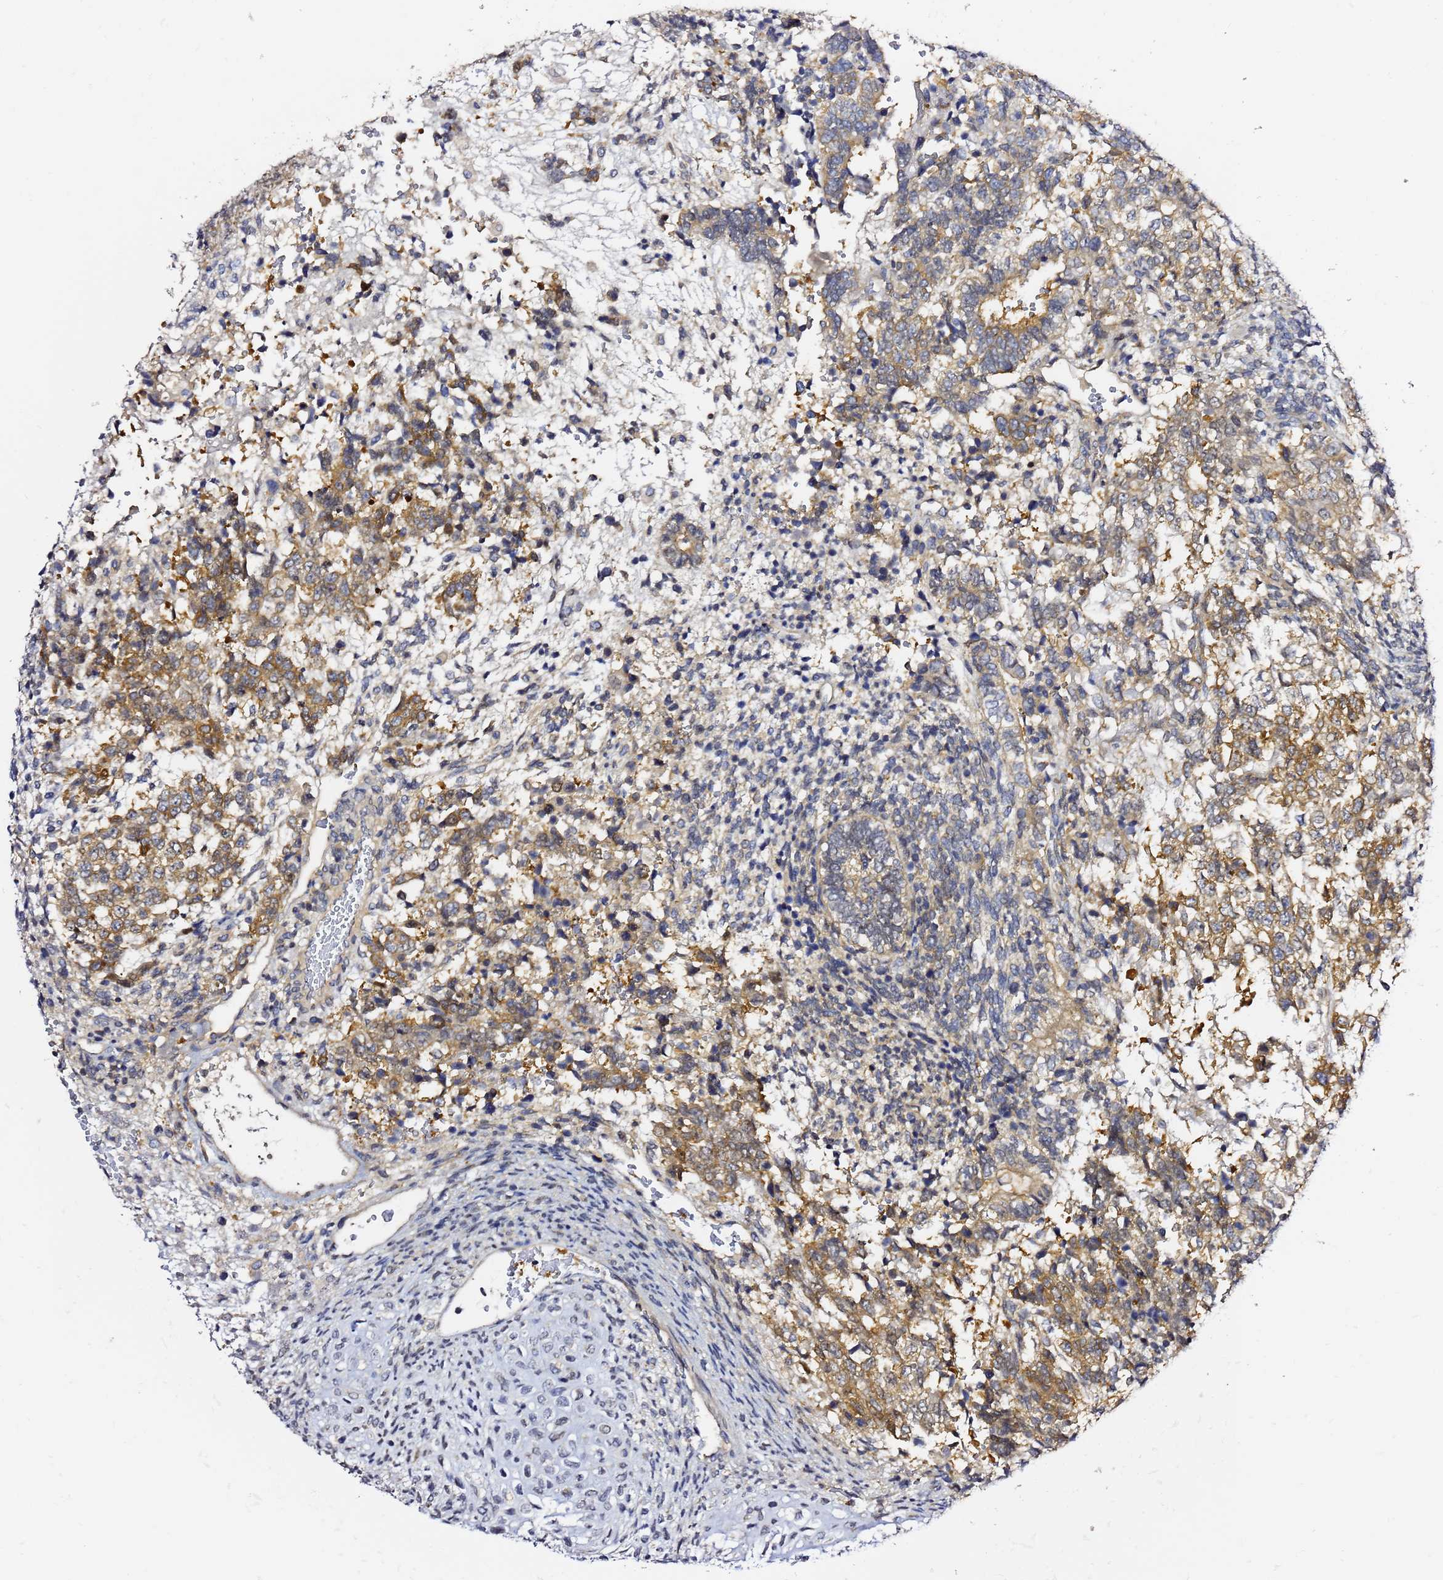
{"staining": {"intensity": "moderate", "quantity": ">75%", "location": "cytoplasmic/membranous"}, "tissue": "testis cancer", "cell_type": "Tumor cells", "image_type": "cancer", "snomed": [{"axis": "morphology", "description": "Carcinoma, Embryonal, NOS"}, {"axis": "topography", "description": "Testis"}], "caption": "Testis cancer stained with a protein marker shows moderate staining in tumor cells.", "gene": "LENG1", "patient": {"sex": "male", "age": 23}}